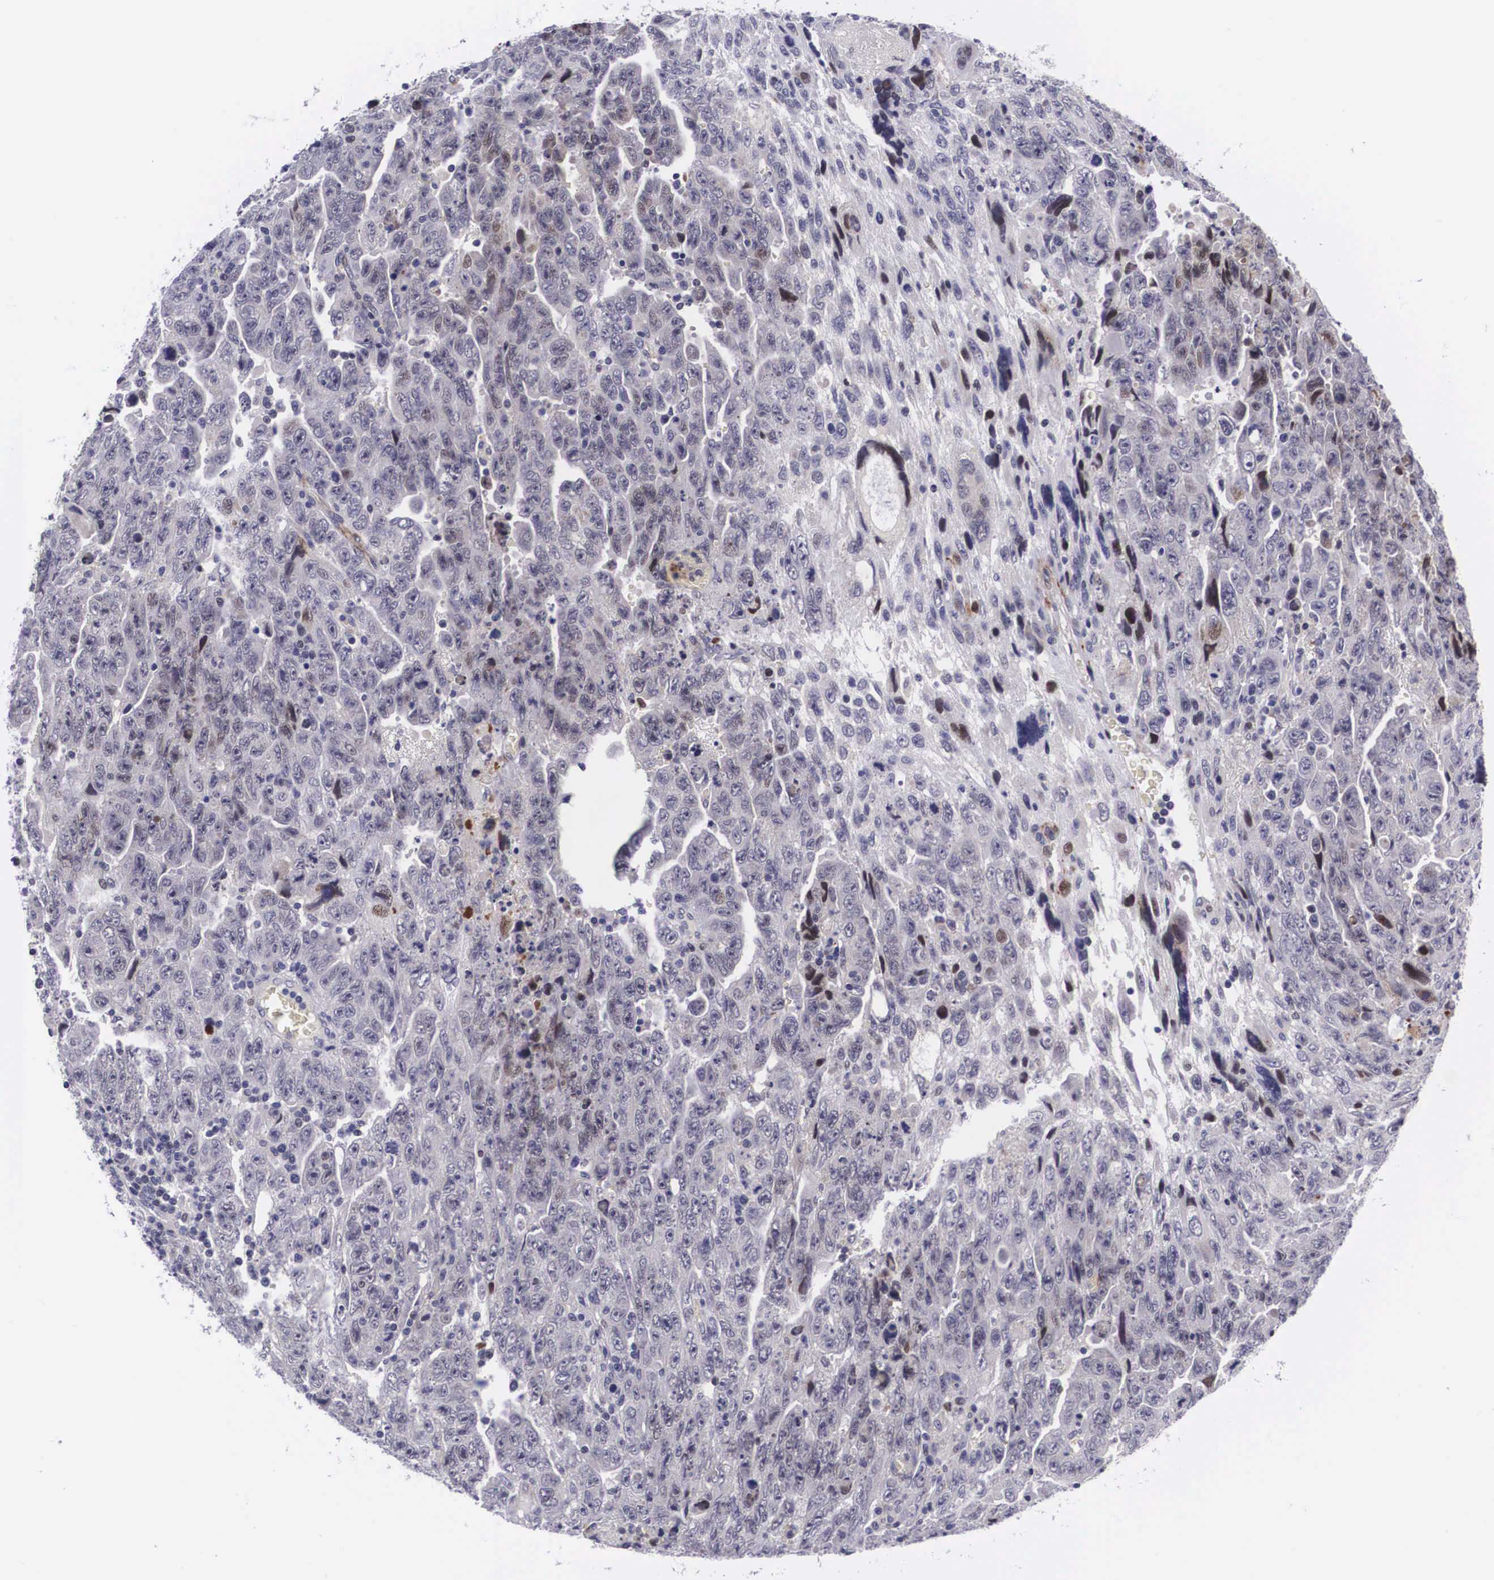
{"staining": {"intensity": "weak", "quantity": "<25%", "location": "cytoplasmic/membranous,nuclear"}, "tissue": "testis cancer", "cell_type": "Tumor cells", "image_type": "cancer", "snomed": [{"axis": "morphology", "description": "Carcinoma, Embryonal, NOS"}, {"axis": "topography", "description": "Testis"}], "caption": "DAB (3,3'-diaminobenzidine) immunohistochemical staining of testis cancer displays no significant positivity in tumor cells.", "gene": "EMID1", "patient": {"sex": "male", "age": 28}}